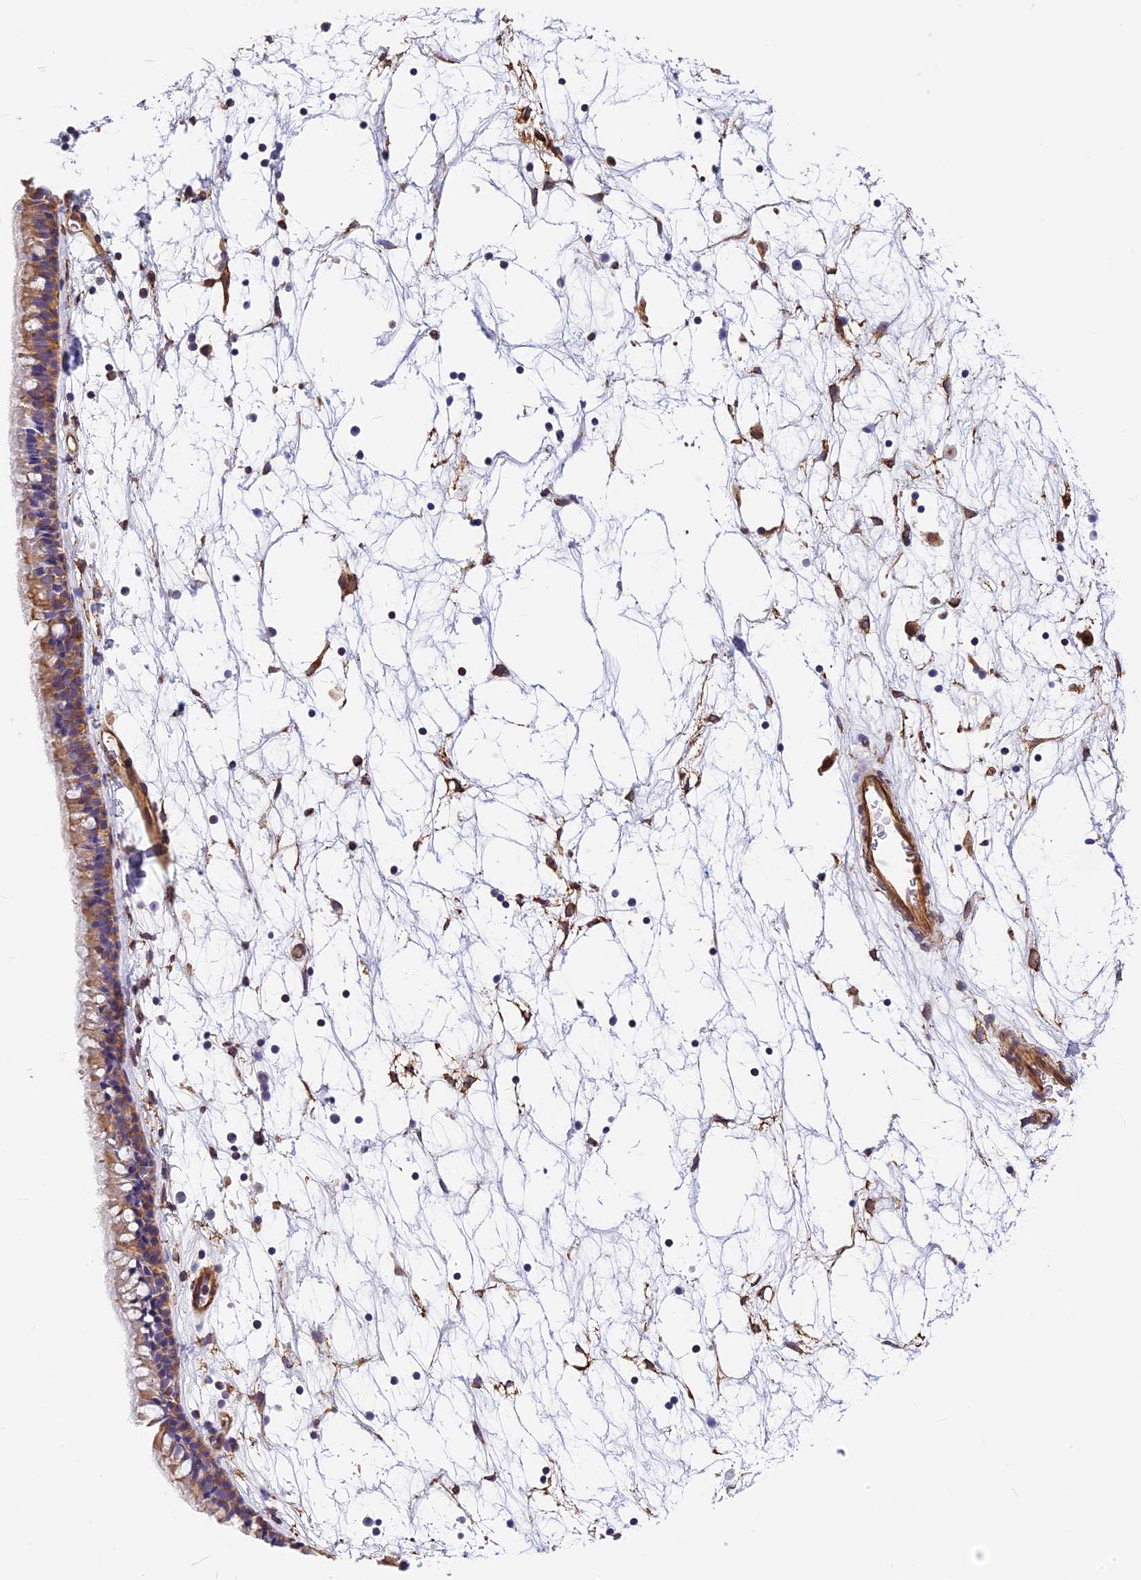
{"staining": {"intensity": "moderate", "quantity": ">75%", "location": "cytoplasmic/membranous"}, "tissue": "nasopharynx", "cell_type": "Respiratory epithelial cells", "image_type": "normal", "snomed": [{"axis": "morphology", "description": "Normal tissue, NOS"}, {"axis": "topography", "description": "Nasopharynx"}], "caption": "Immunohistochemical staining of normal human nasopharynx displays moderate cytoplasmic/membranous protein staining in approximately >75% of respiratory epithelial cells.", "gene": "MED20", "patient": {"sex": "male", "age": 64}}